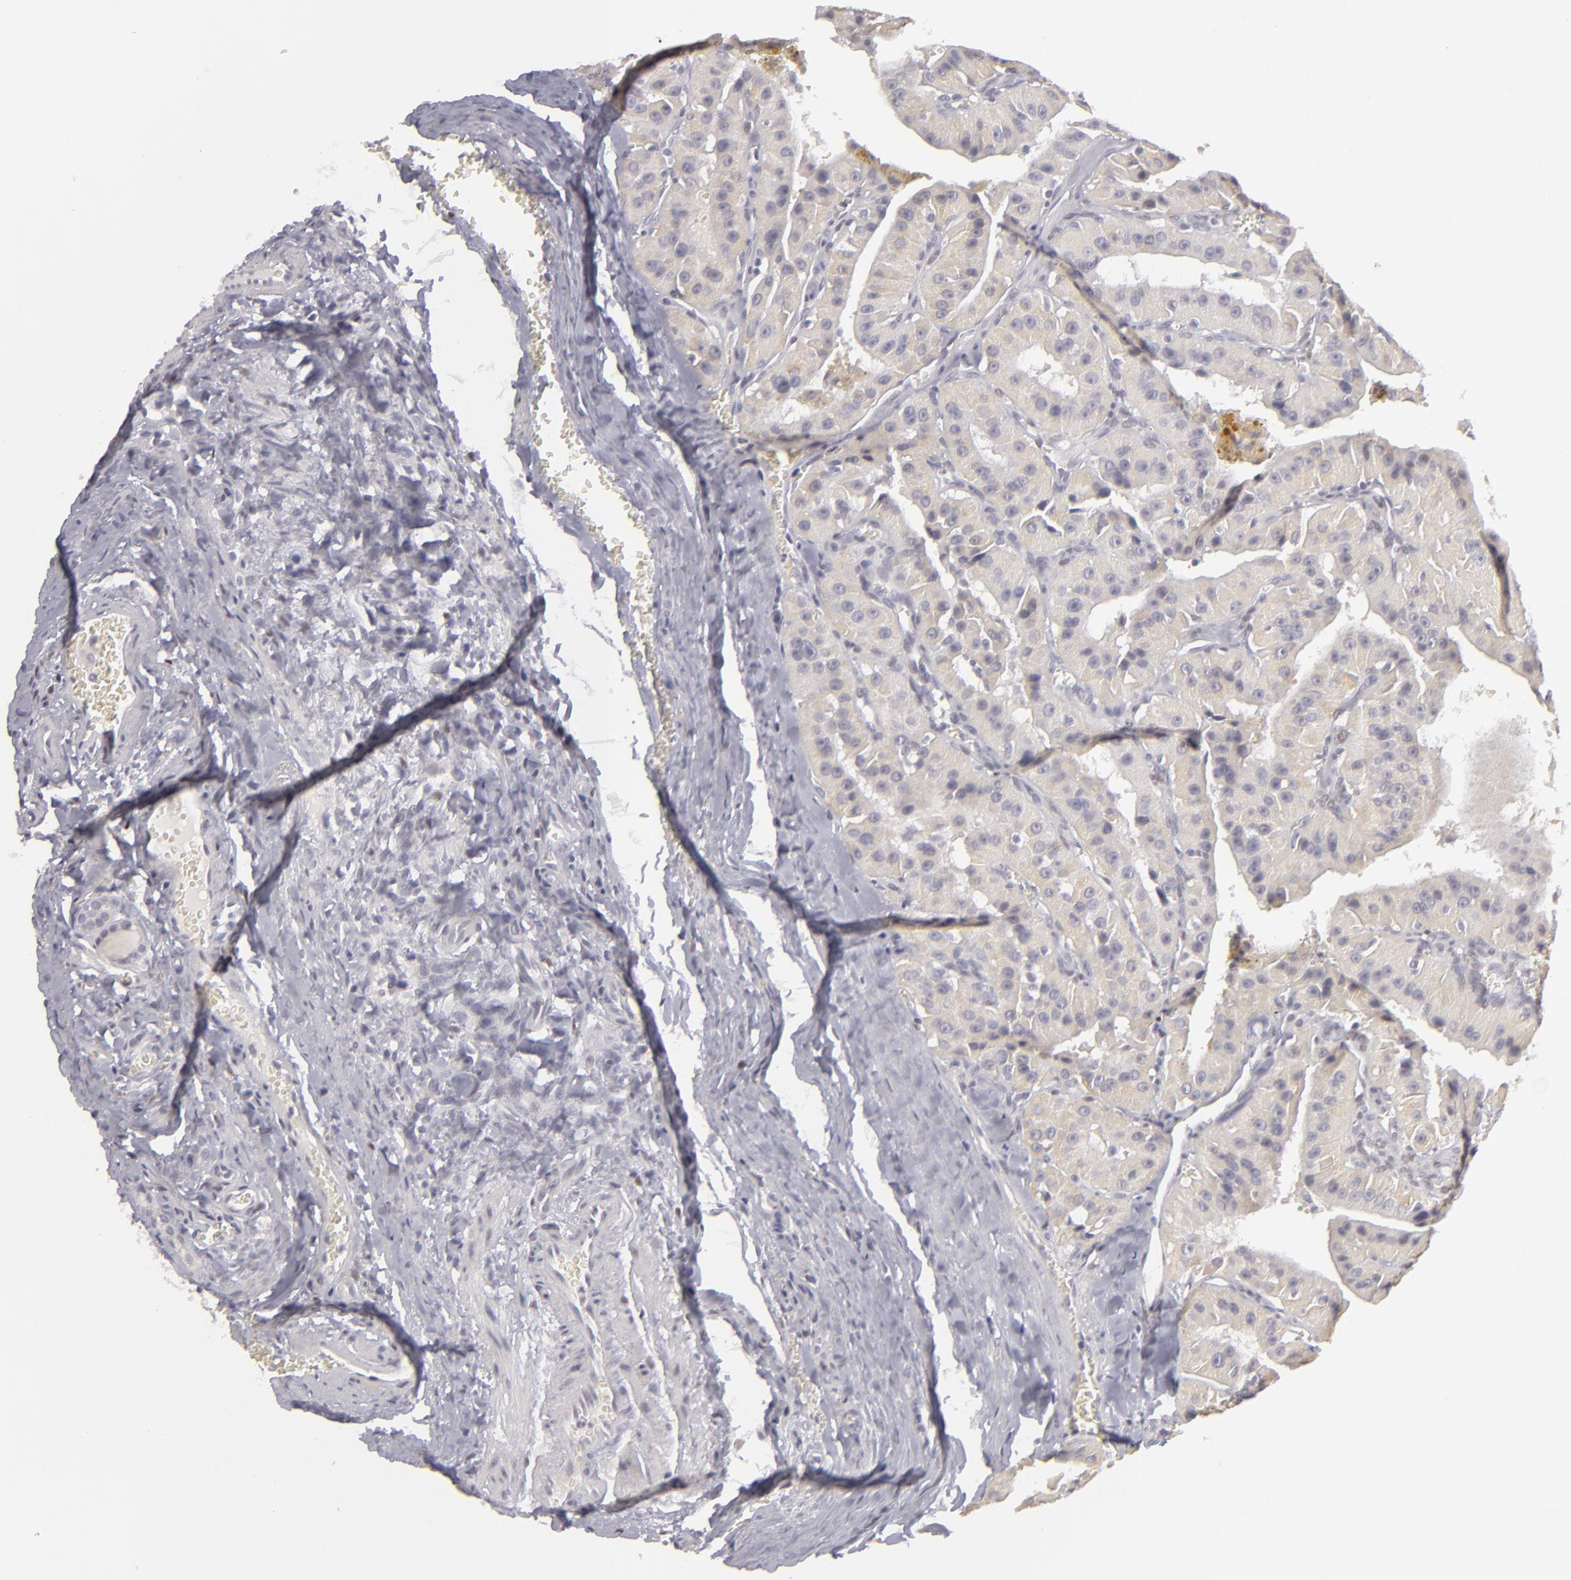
{"staining": {"intensity": "weak", "quantity": "<25%", "location": "cytoplasmic/membranous"}, "tissue": "thyroid cancer", "cell_type": "Tumor cells", "image_type": "cancer", "snomed": [{"axis": "morphology", "description": "Carcinoma, NOS"}, {"axis": "topography", "description": "Thyroid gland"}], "caption": "A high-resolution micrograph shows IHC staining of thyroid carcinoma, which displays no significant staining in tumor cells. (Stains: DAB IHC with hematoxylin counter stain, Microscopy: brightfield microscopy at high magnification).", "gene": "SIX1", "patient": {"sex": "male", "age": 76}}